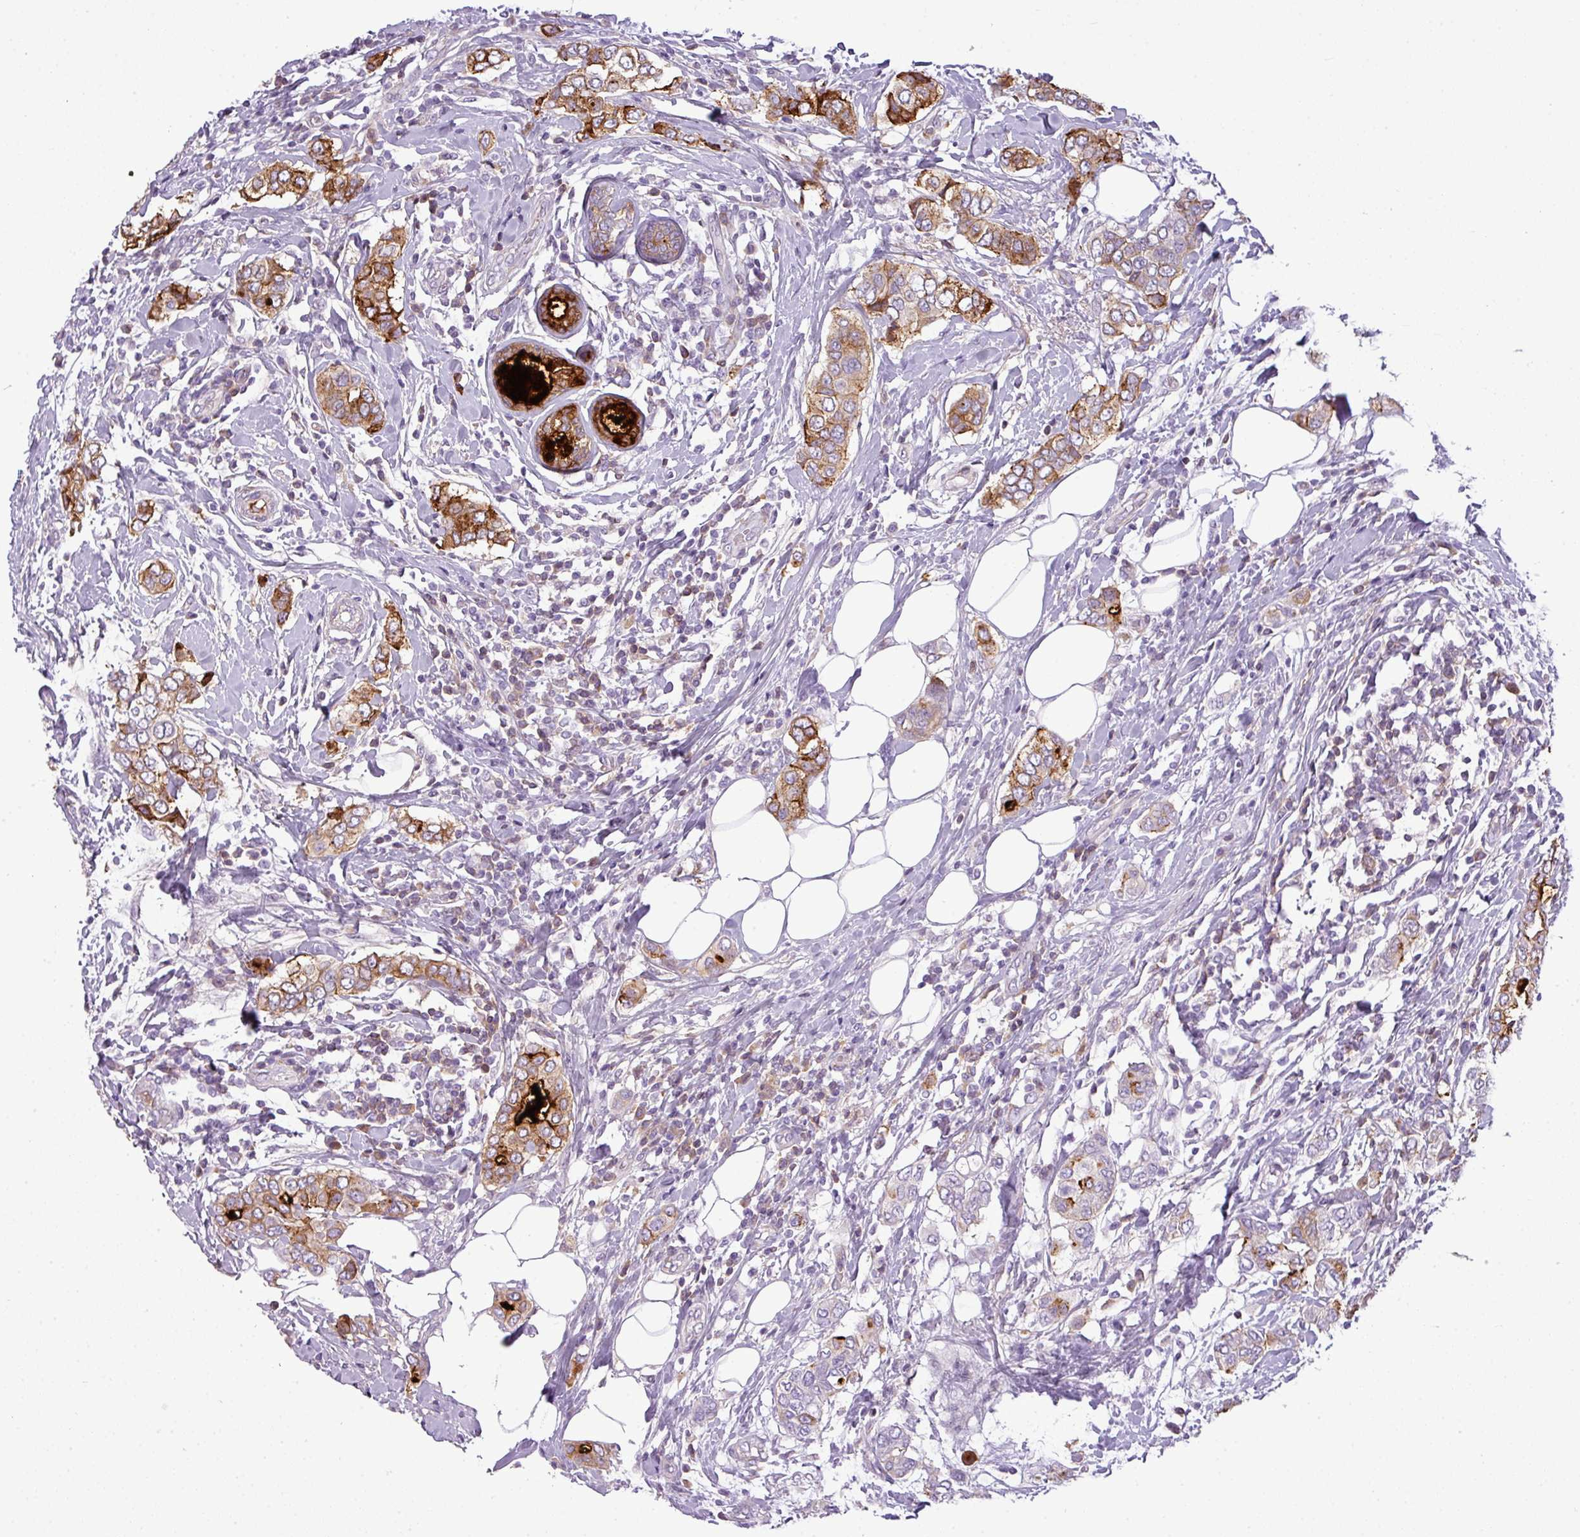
{"staining": {"intensity": "moderate", "quantity": "25%-75%", "location": "cytoplasmic/membranous"}, "tissue": "breast cancer", "cell_type": "Tumor cells", "image_type": "cancer", "snomed": [{"axis": "morphology", "description": "Lobular carcinoma"}, {"axis": "topography", "description": "Breast"}], "caption": "This image shows immunohistochemistry (IHC) staining of human breast cancer (lobular carcinoma), with medium moderate cytoplasmic/membranous expression in approximately 25%-75% of tumor cells.", "gene": "C4B", "patient": {"sex": "female", "age": 51}}